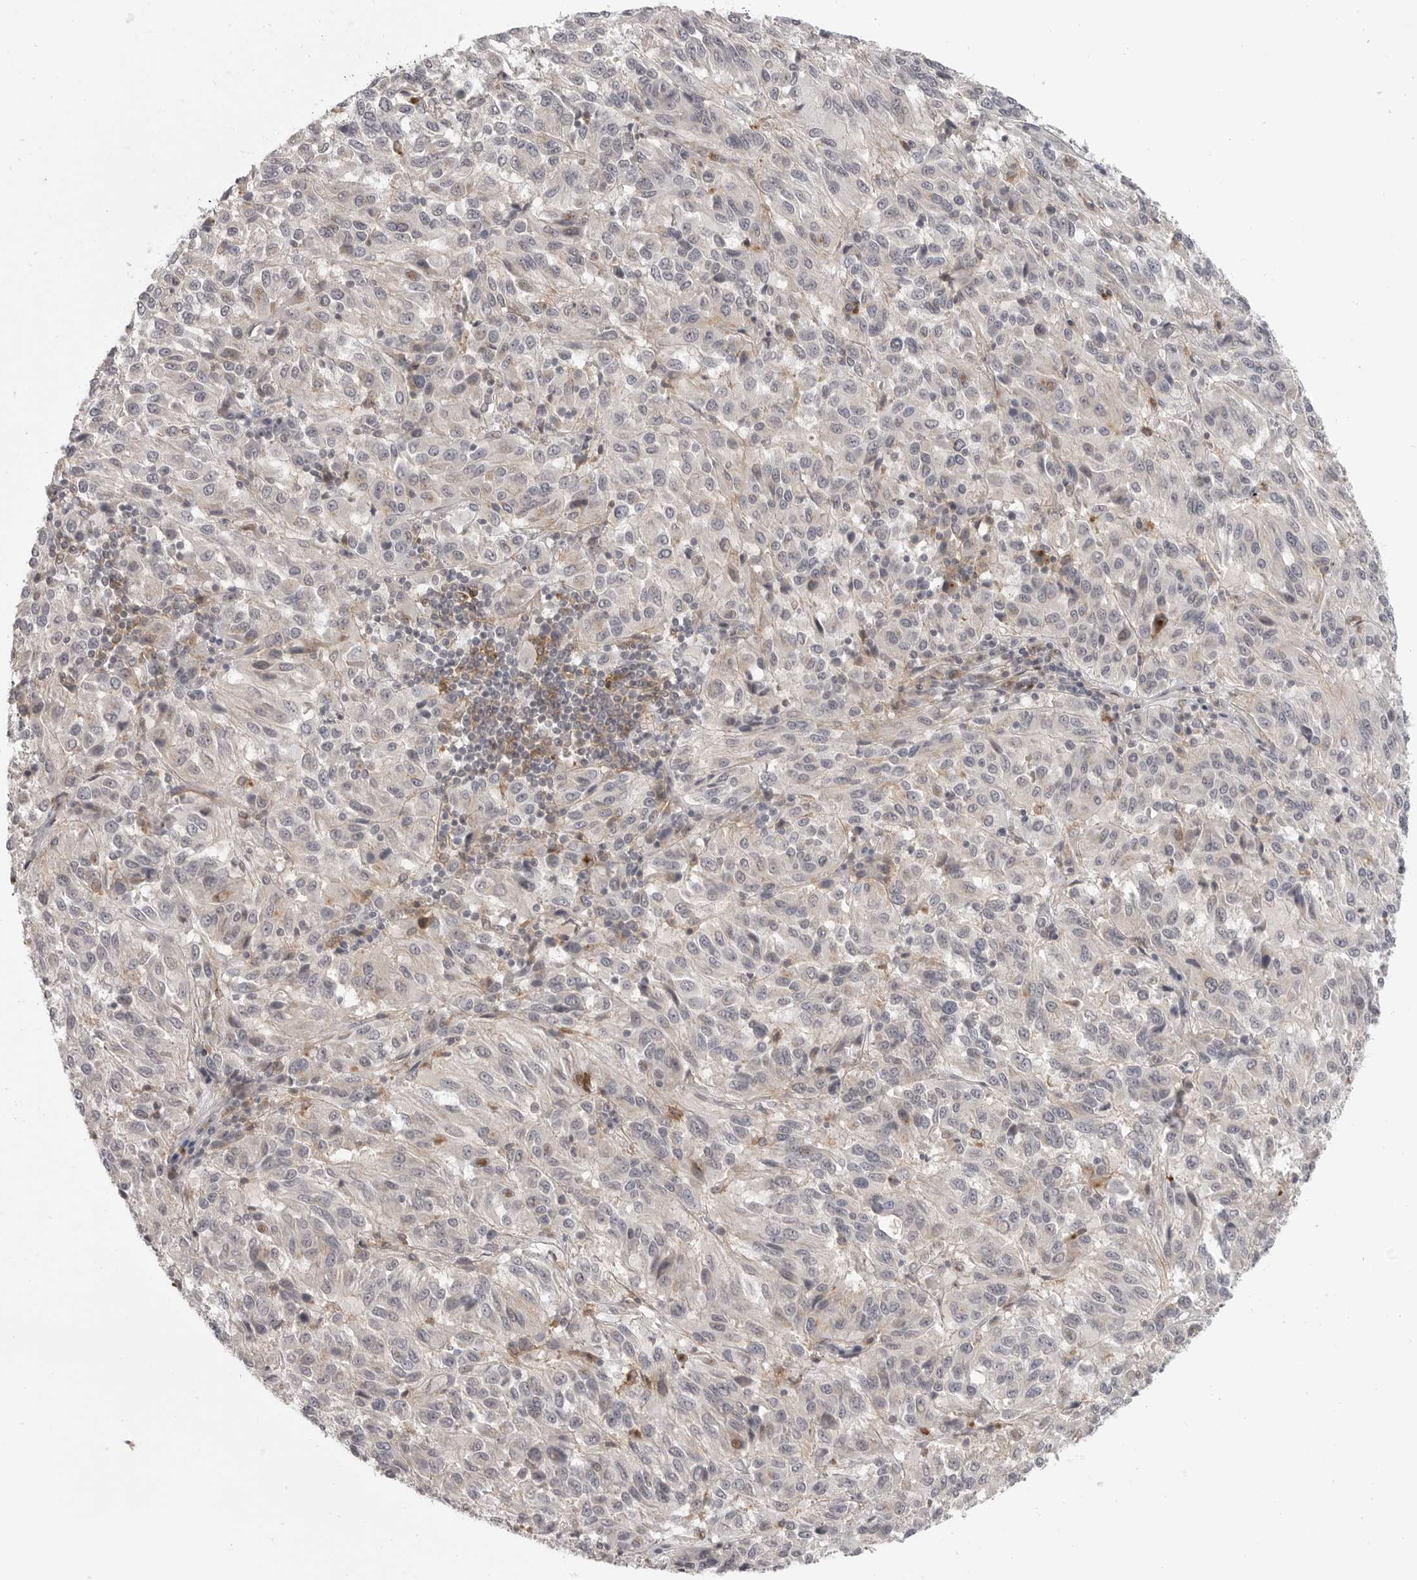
{"staining": {"intensity": "negative", "quantity": "none", "location": "none"}, "tissue": "melanoma", "cell_type": "Tumor cells", "image_type": "cancer", "snomed": [{"axis": "morphology", "description": "Malignant melanoma, Metastatic site"}, {"axis": "topography", "description": "Lung"}], "caption": "High power microscopy histopathology image of an immunohistochemistry (IHC) photomicrograph of melanoma, revealing no significant expression in tumor cells.", "gene": "IFNGR1", "patient": {"sex": "male", "age": 64}}